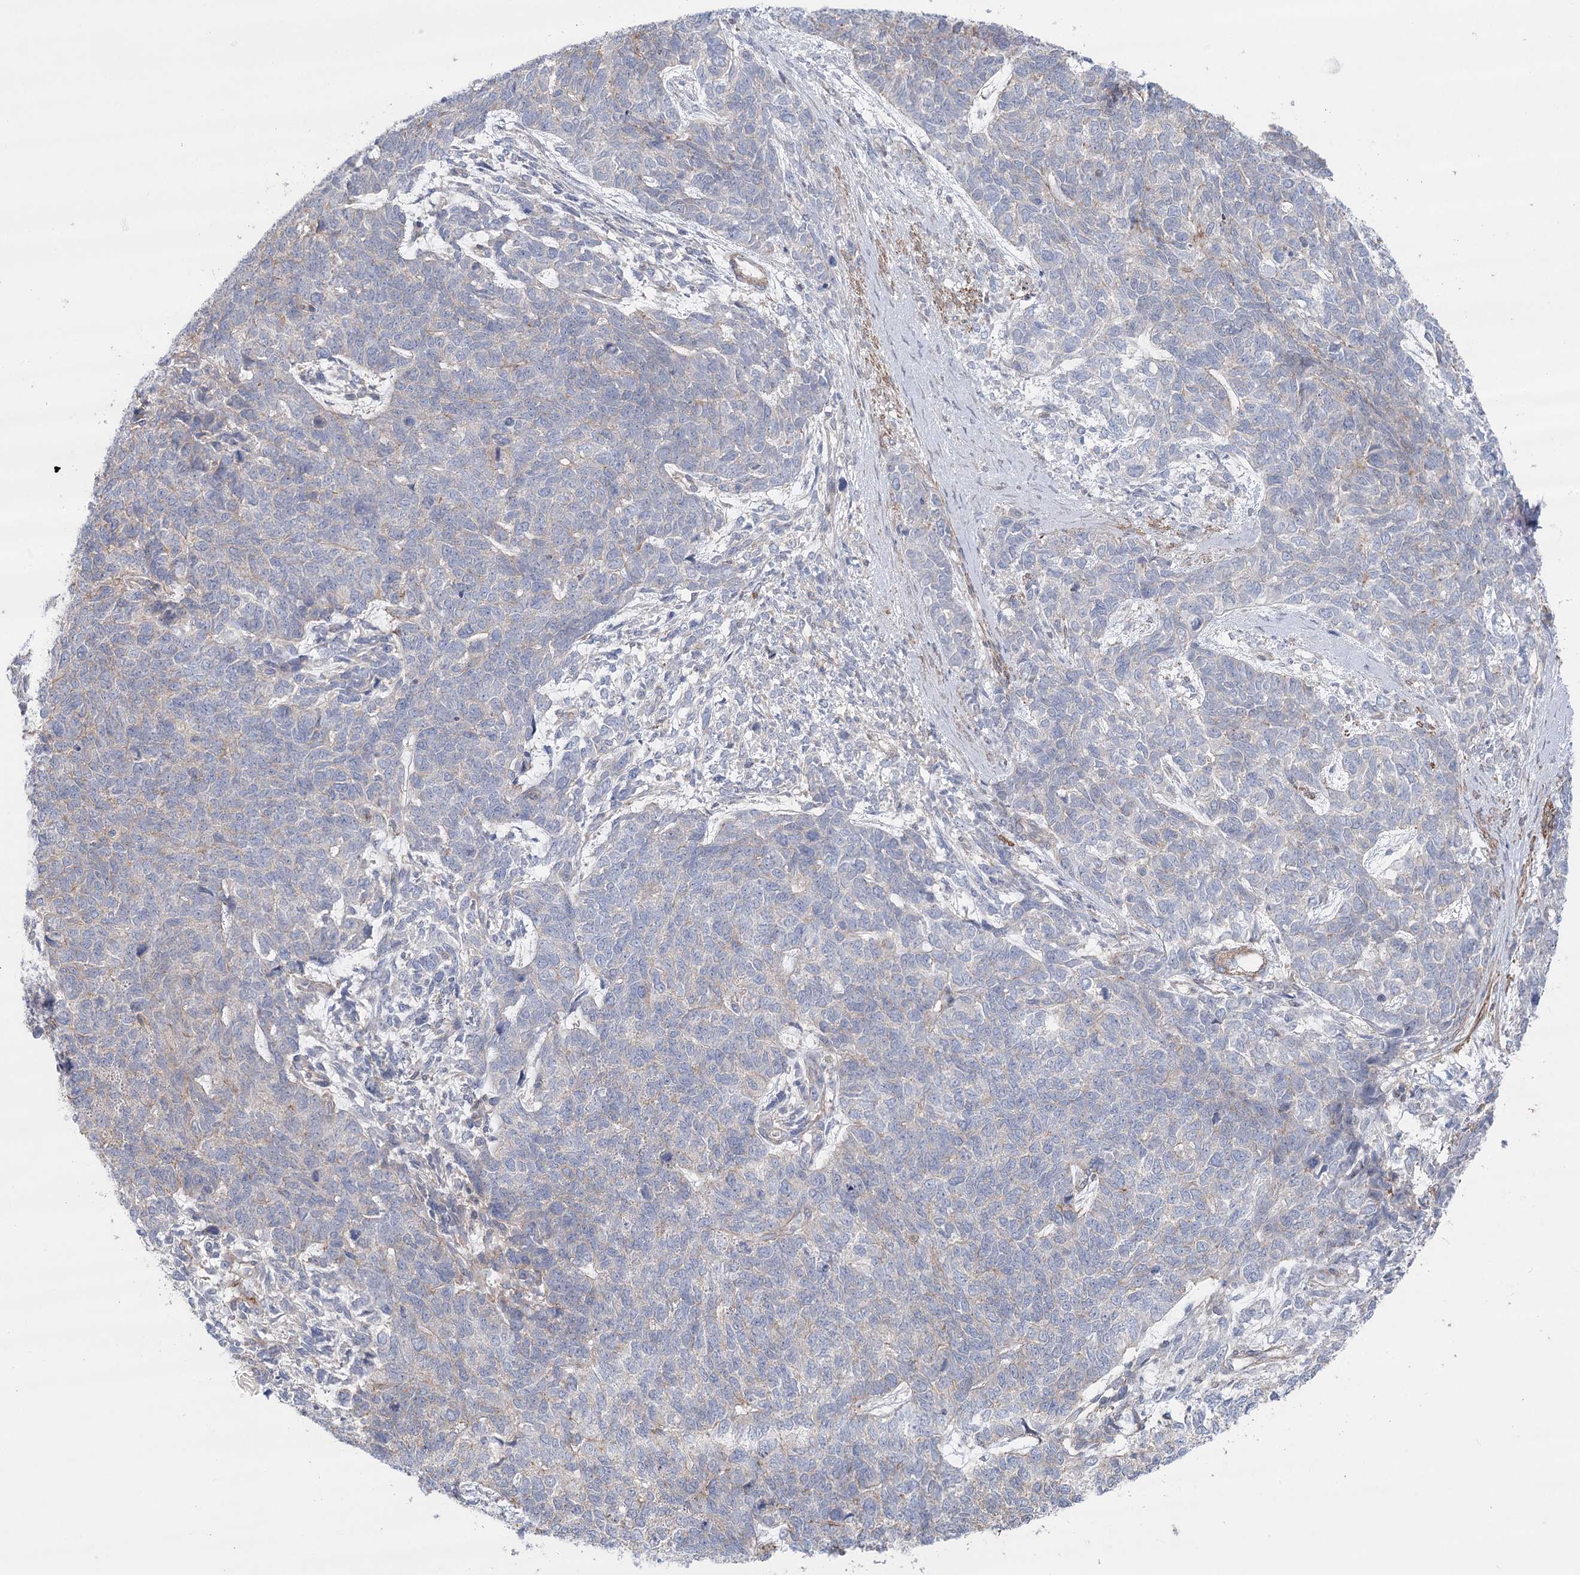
{"staining": {"intensity": "weak", "quantity": "<25%", "location": "cytoplasmic/membranous"}, "tissue": "cervical cancer", "cell_type": "Tumor cells", "image_type": "cancer", "snomed": [{"axis": "morphology", "description": "Squamous cell carcinoma, NOS"}, {"axis": "topography", "description": "Cervix"}], "caption": "DAB immunohistochemical staining of human squamous cell carcinoma (cervical) demonstrates no significant expression in tumor cells.", "gene": "LARP1B", "patient": {"sex": "female", "age": 63}}